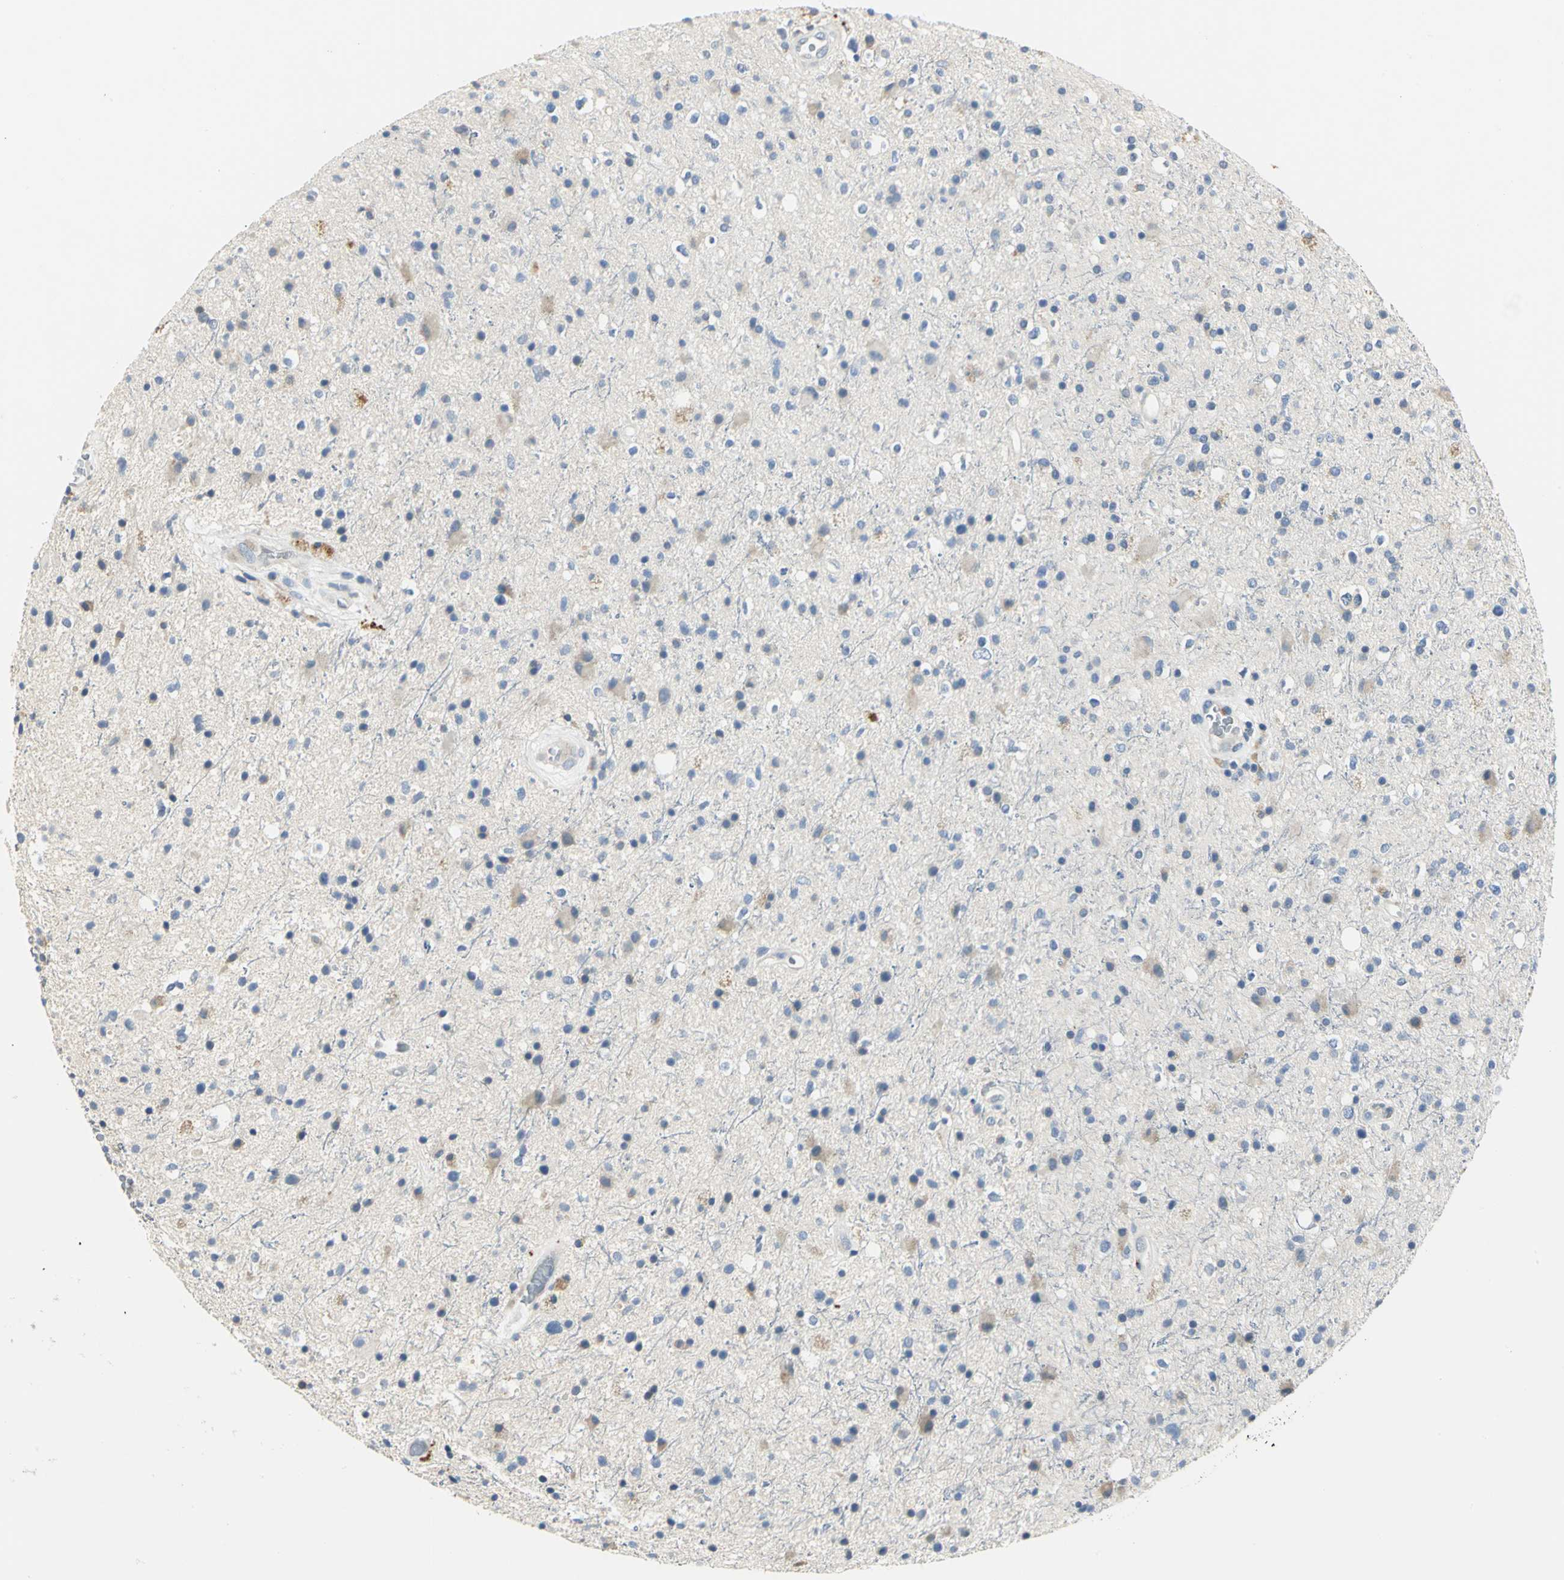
{"staining": {"intensity": "moderate", "quantity": "<25%", "location": "cytoplasmic/membranous"}, "tissue": "glioma", "cell_type": "Tumor cells", "image_type": "cancer", "snomed": [{"axis": "morphology", "description": "Glioma, malignant, High grade"}, {"axis": "topography", "description": "Brain"}], "caption": "The micrograph reveals a brown stain indicating the presence of a protein in the cytoplasmic/membranous of tumor cells in glioma. Using DAB (brown) and hematoxylin (blue) stains, captured at high magnification using brightfield microscopy.", "gene": "B3GNT2", "patient": {"sex": "male", "age": 33}}